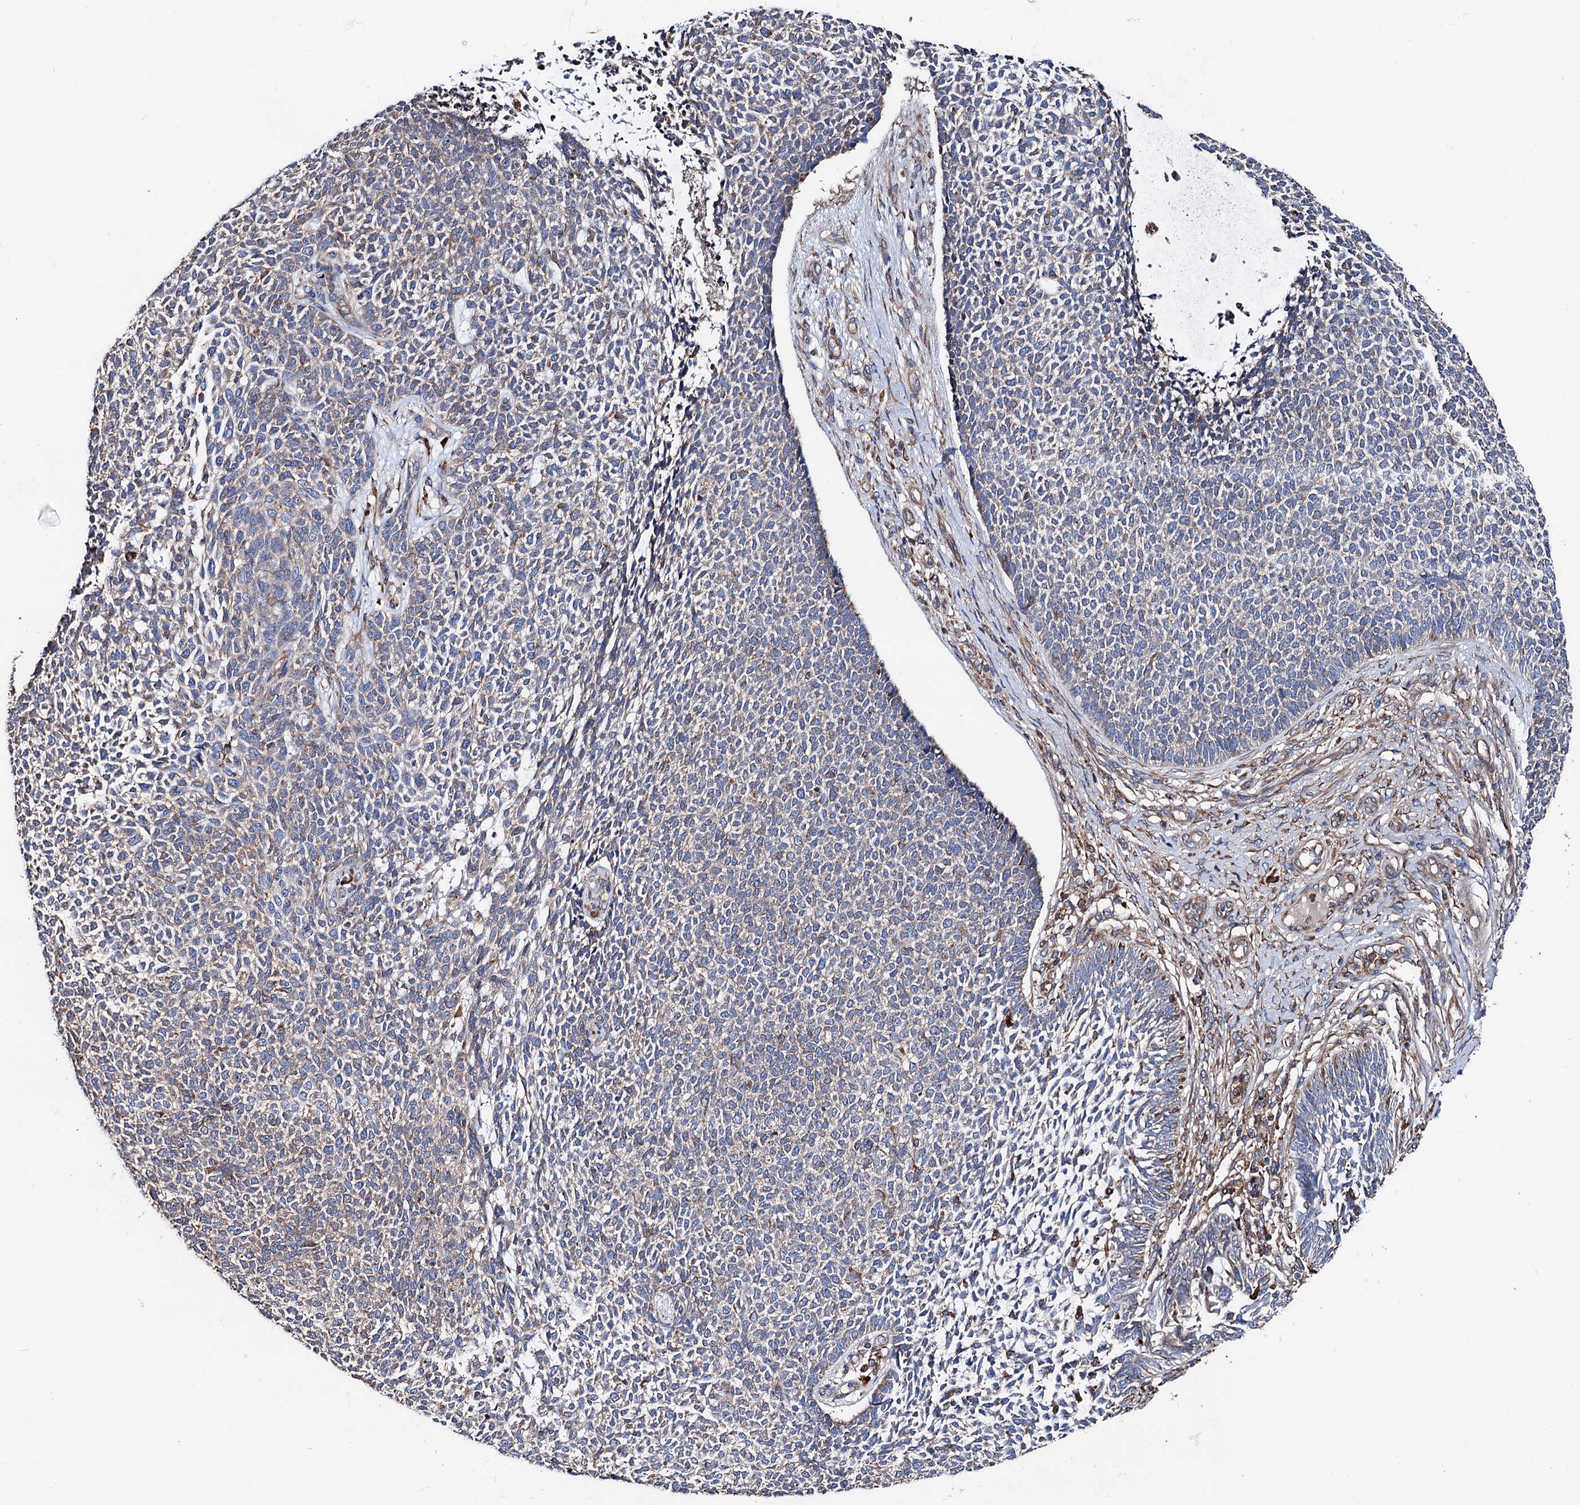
{"staining": {"intensity": "negative", "quantity": "none", "location": "none"}, "tissue": "skin cancer", "cell_type": "Tumor cells", "image_type": "cancer", "snomed": [{"axis": "morphology", "description": "Basal cell carcinoma"}, {"axis": "topography", "description": "Skin"}], "caption": "Immunohistochemistry (IHC) image of human basal cell carcinoma (skin) stained for a protein (brown), which demonstrates no expression in tumor cells. The staining was performed using DAB (3,3'-diaminobenzidine) to visualize the protein expression in brown, while the nuclei were stained in blue with hematoxylin (Magnification: 20x).", "gene": "ERP29", "patient": {"sex": "female", "age": 84}}